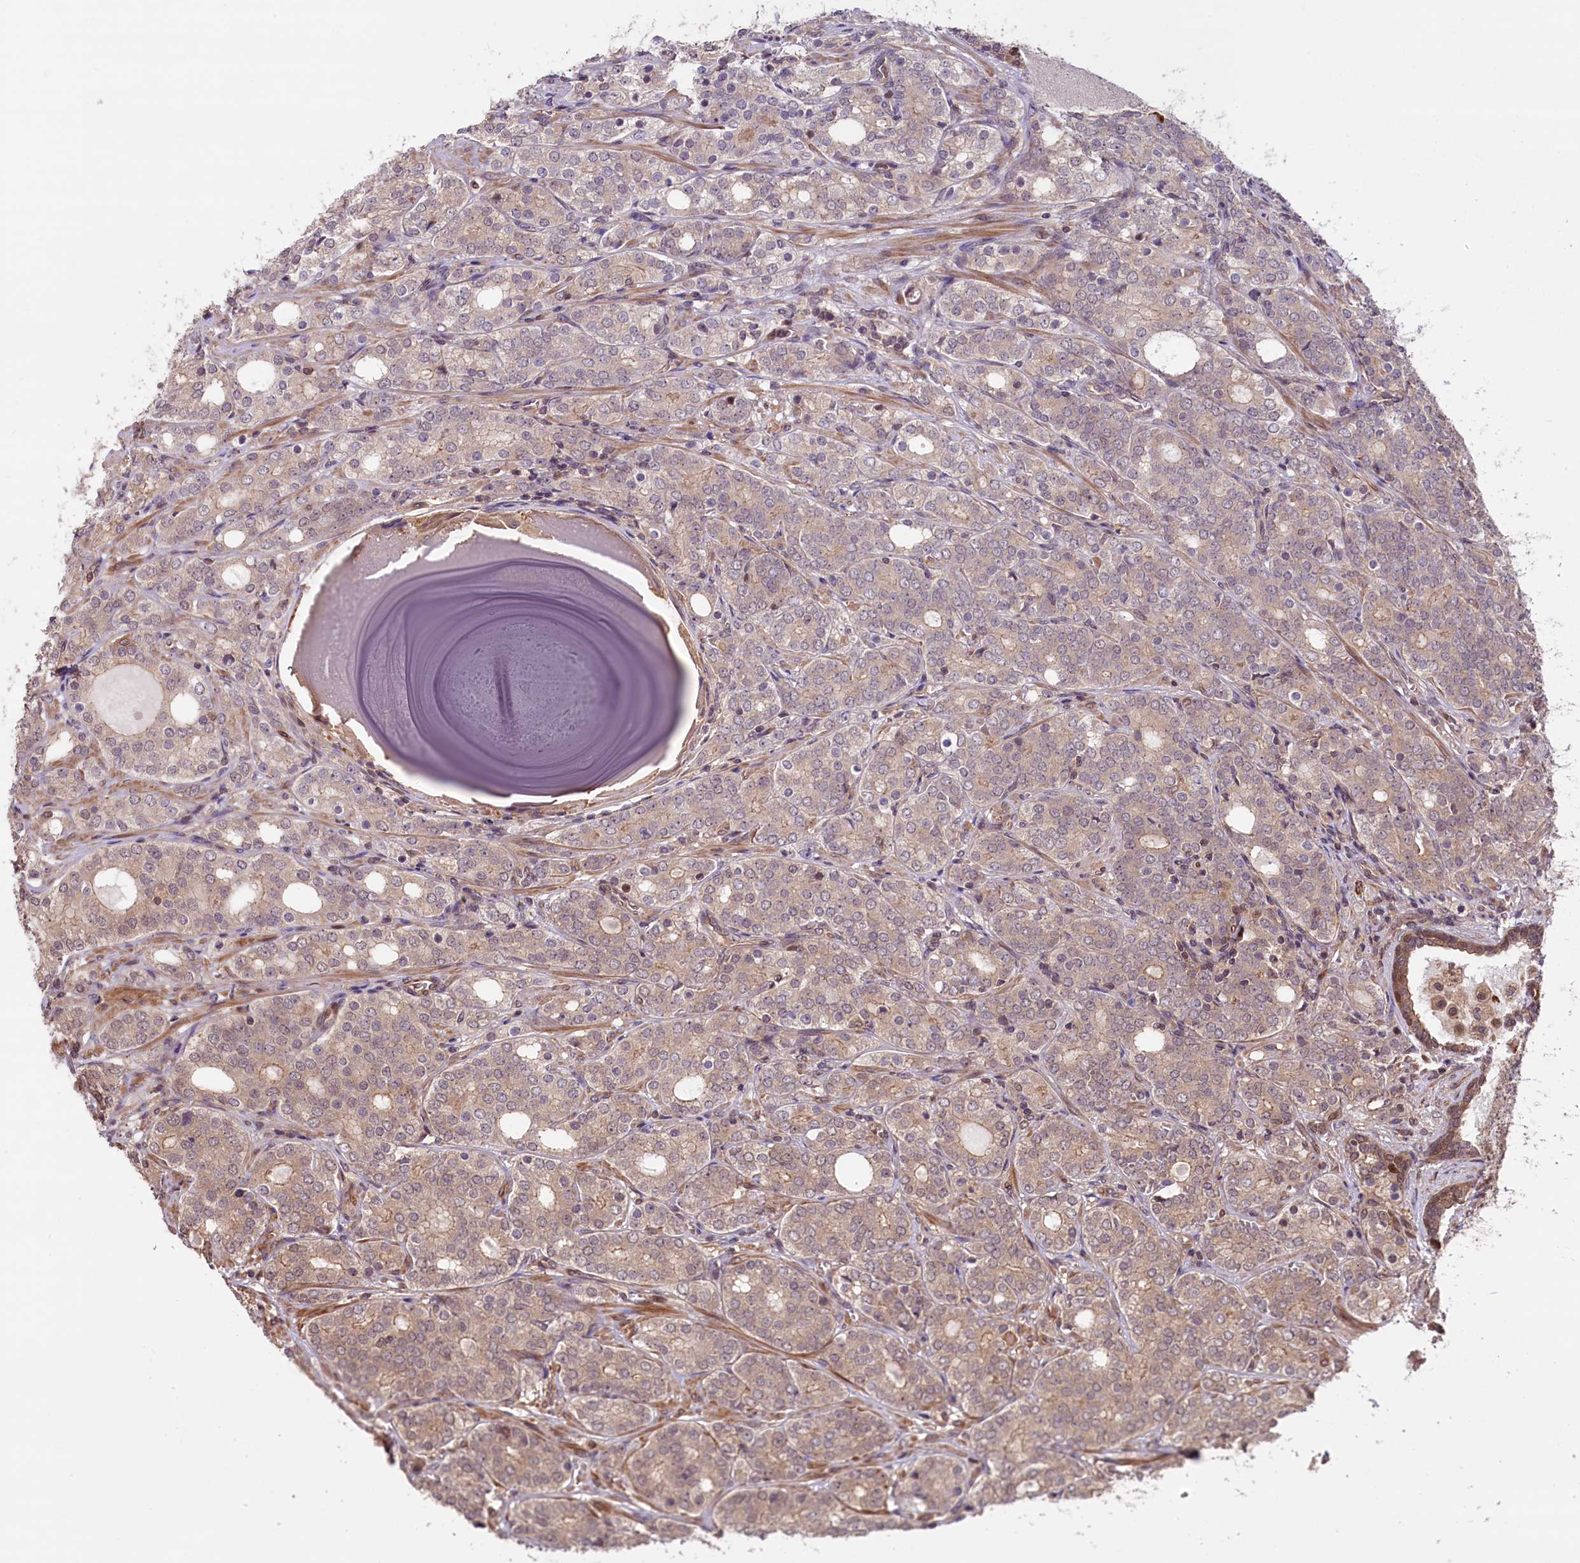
{"staining": {"intensity": "moderate", "quantity": "25%-75%", "location": "cytoplasmic/membranous,nuclear"}, "tissue": "prostate cancer", "cell_type": "Tumor cells", "image_type": "cancer", "snomed": [{"axis": "morphology", "description": "Adenocarcinoma, High grade"}, {"axis": "topography", "description": "Prostate"}], "caption": "There is medium levels of moderate cytoplasmic/membranous and nuclear expression in tumor cells of prostate adenocarcinoma (high-grade), as demonstrated by immunohistochemical staining (brown color).", "gene": "RIC8A", "patient": {"sex": "male", "age": 64}}